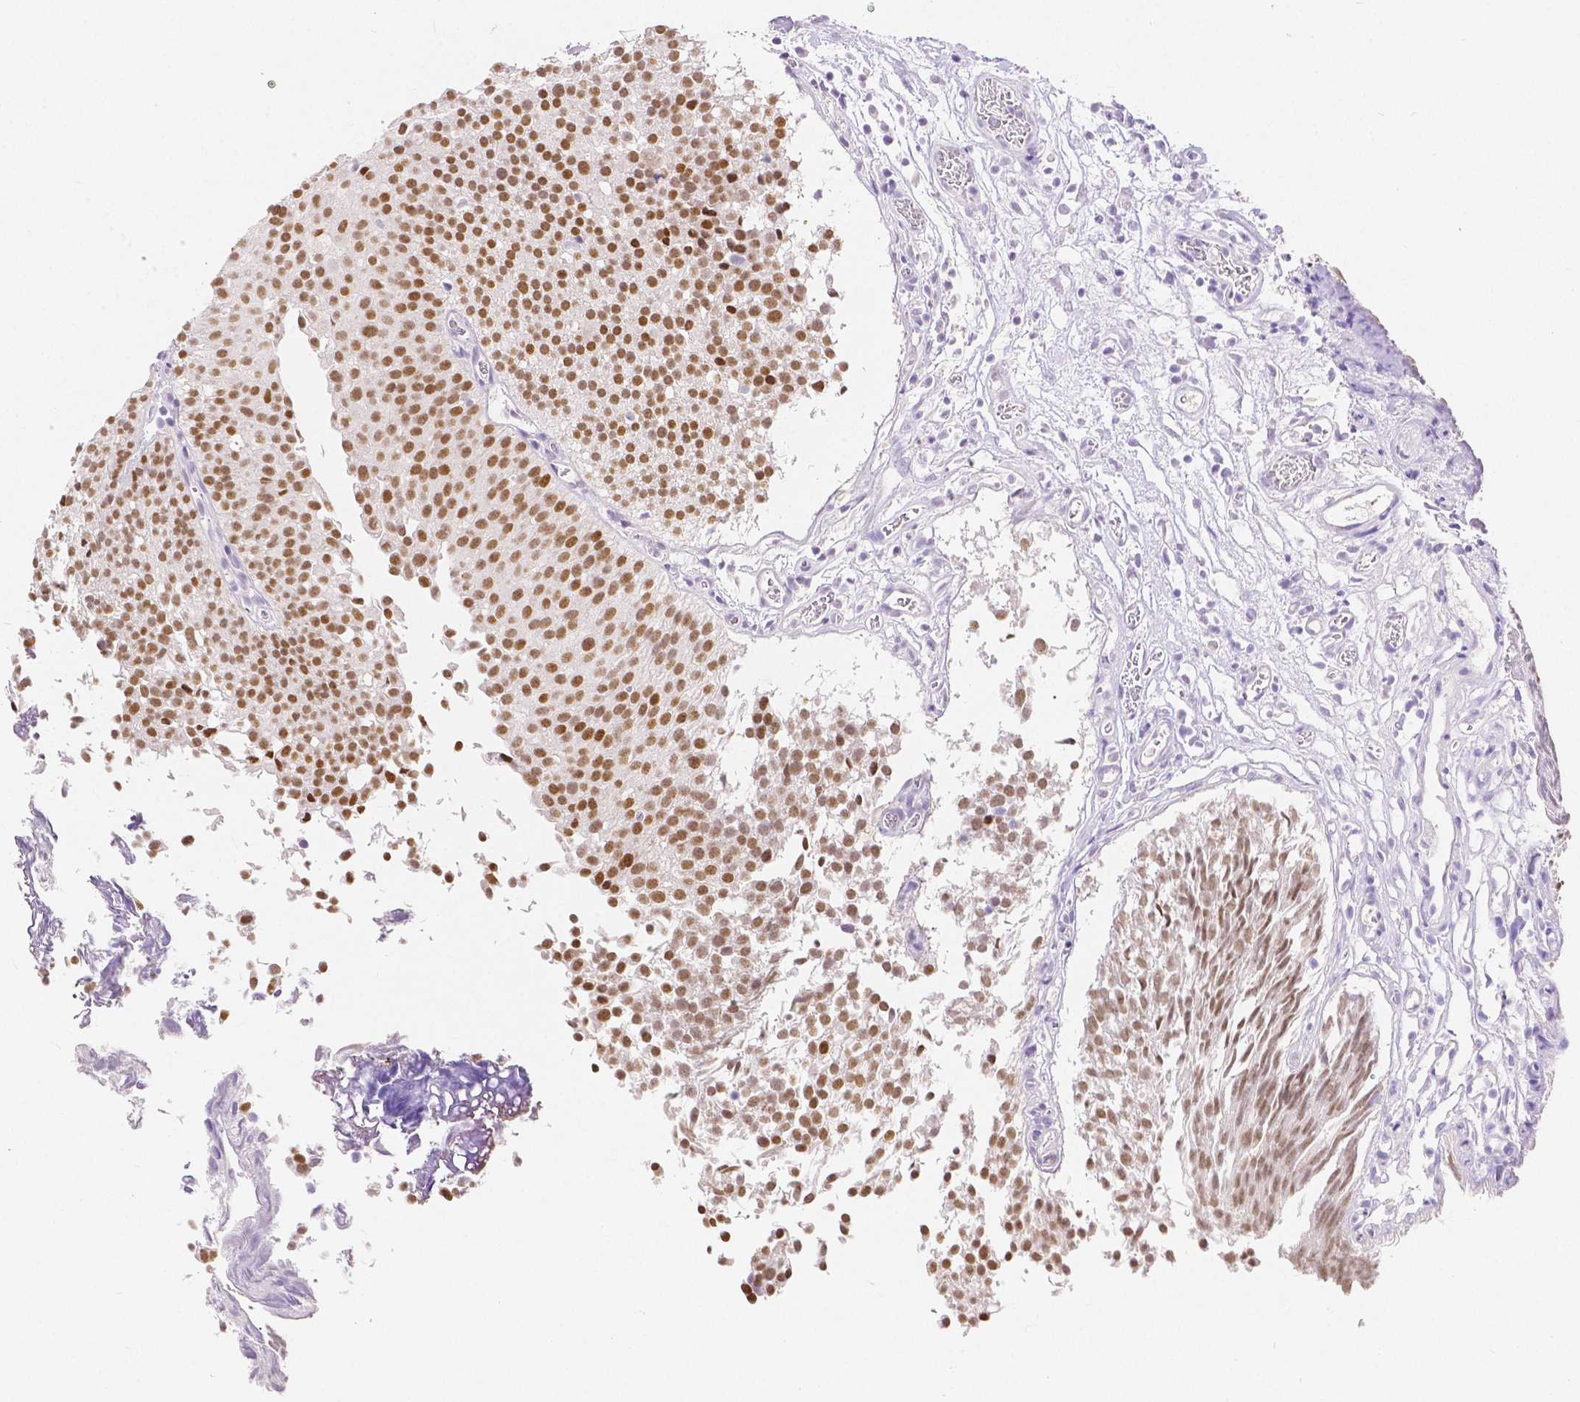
{"staining": {"intensity": "moderate", "quantity": ">75%", "location": "nuclear"}, "tissue": "urothelial cancer", "cell_type": "Tumor cells", "image_type": "cancer", "snomed": [{"axis": "morphology", "description": "Urothelial carcinoma, Low grade"}, {"axis": "topography", "description": "Urinary bladder"}], "caption": "Human urothelial cancer stained with a brown dye displays moderate nuclear positive staining in approximately >75% of tumor cells.", "gene": "HNF1B", "patient": {"sex": "male", "age": 80}}